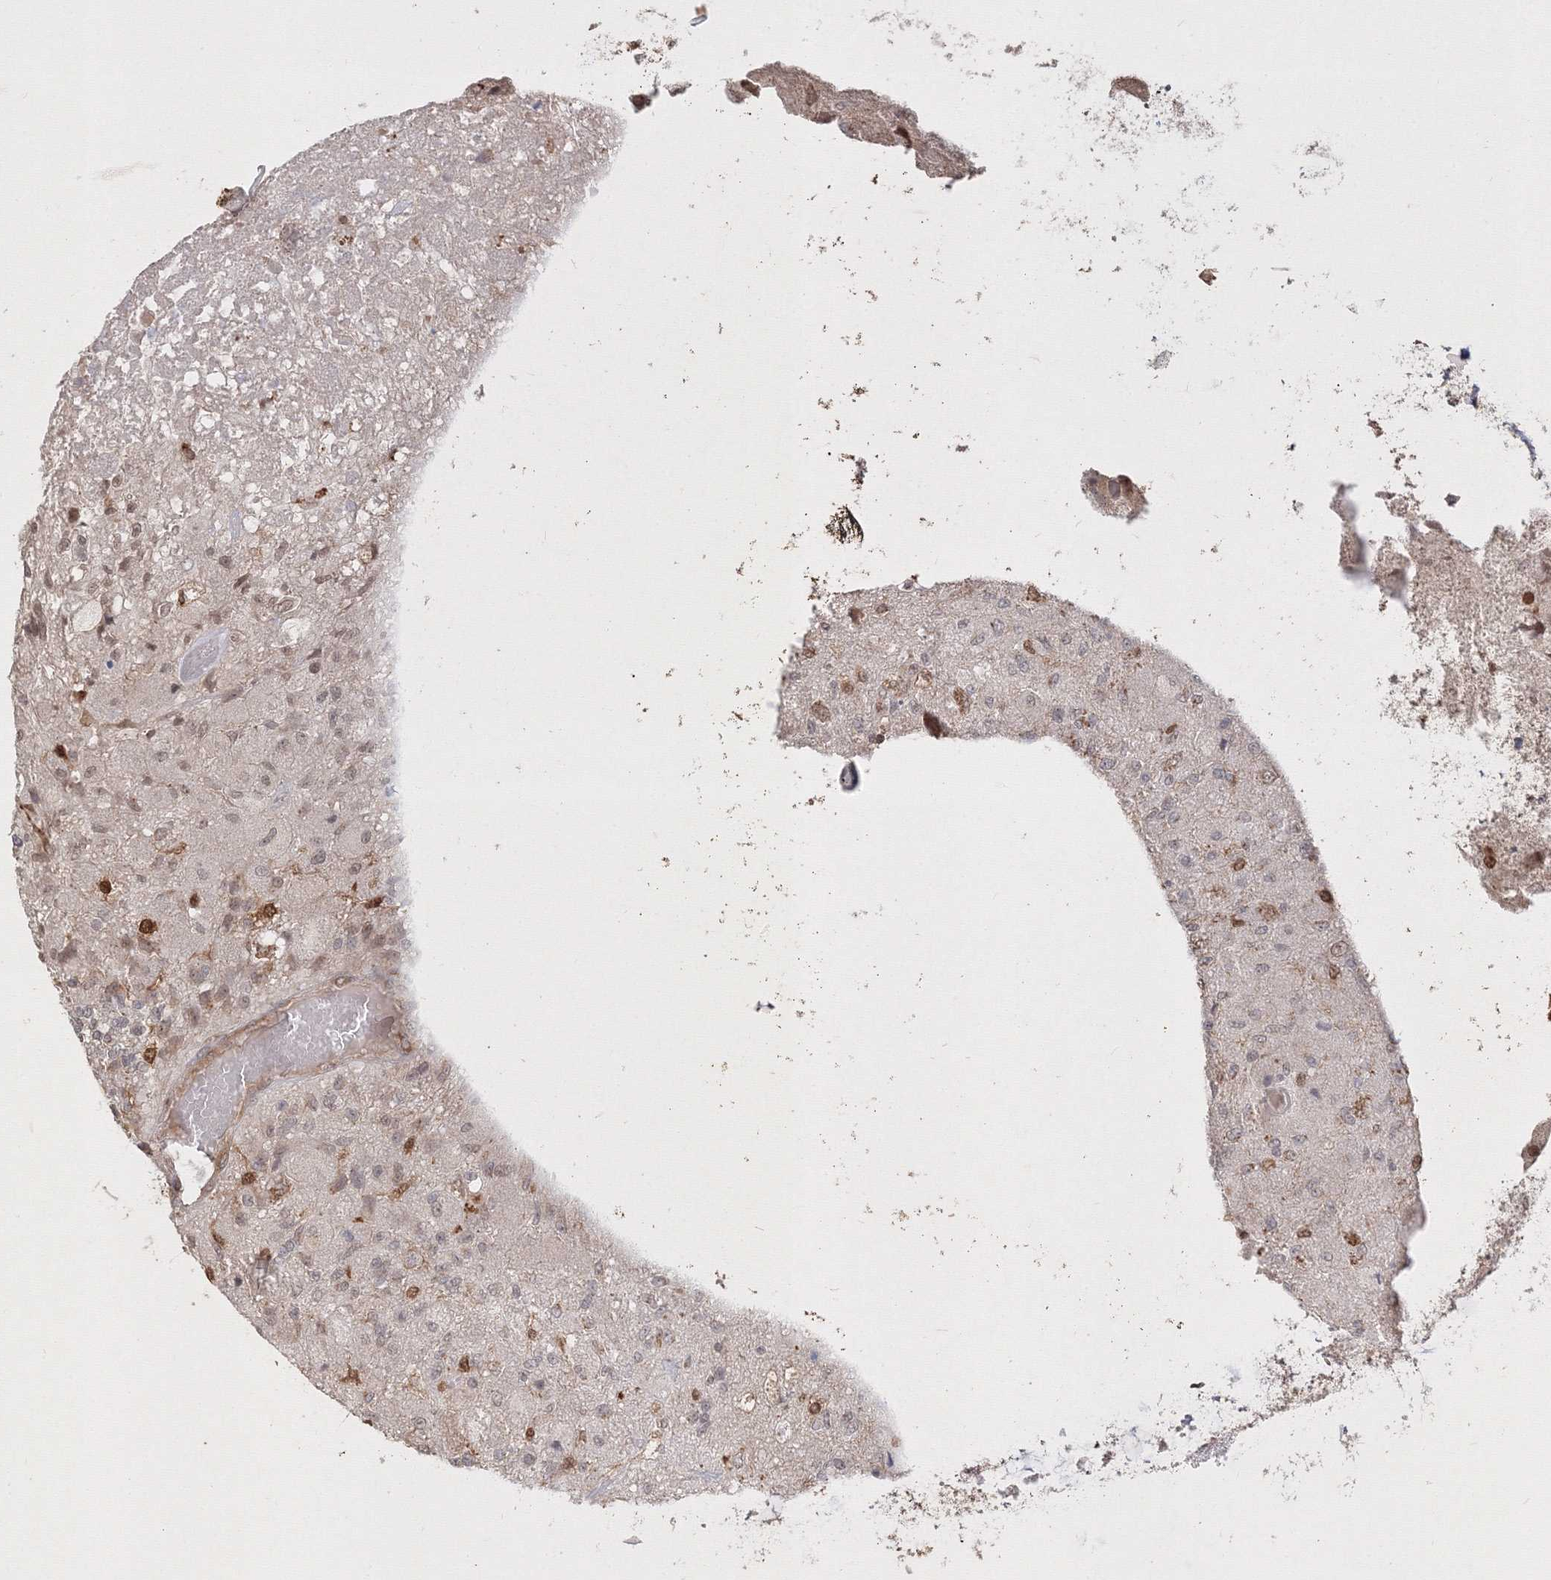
{"staining": {"intensity": "moderate", "quantity": "25%-75%", "location": "nuclear"}, "tissue": "glioma", "cell_type": "Tumor cells", "image_type": "cancer", "snomed": [{"axis": "morphology", "description": "Normal tissue, NOS"}, {"axis": "morphology", "description": "Glioma, malignant, High grade"}, {"axis": "topography", "description": "Cerebral cortex"}], "caption": "This image reveals immunohistochemistry staining of glioma, with medium moderate nuclear expression in about 25%-75% of tumor cells.", "gene": "TMEM50B", "patient": {"sex": "male", "age": 77}}